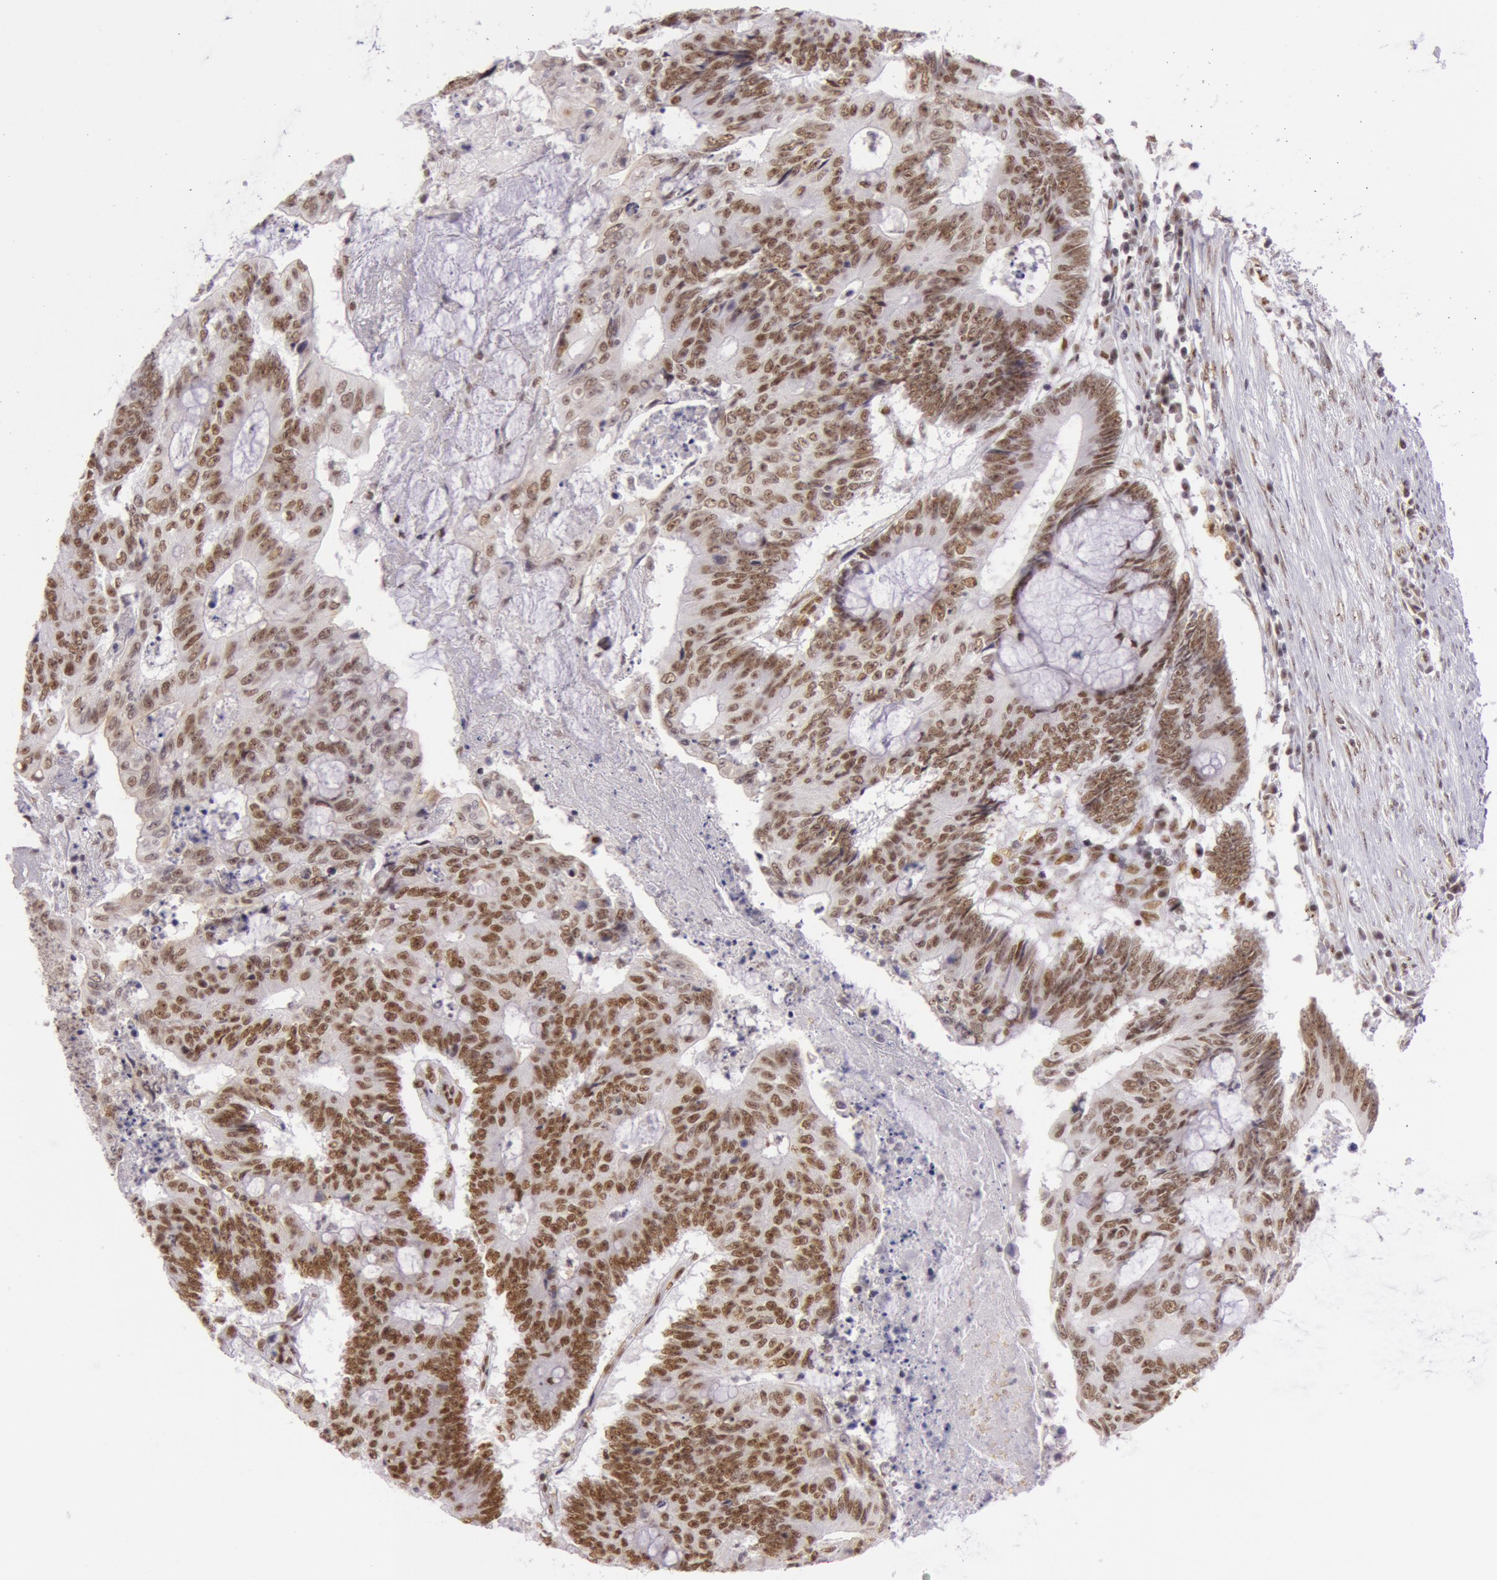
{"staining": {"intensity": "strong", "quantity": ">75%", "location": "nuclear"}, "tissue": "colorectal cancer", "cell_type": "Tumor cells", "image_type": "cancer", "snomed": [{"axis": "morphology", "description": "Adenocarcinoma, NOS"}, {"axis": "topography", "description": "Colon"}], "caption": "Tumor cells exhibit high levels of strong nuclear positivity in approximately >75% of cells in colorectal cancer.", "gene": "NBN", "patient": {"sex": "male", "age": 65}}